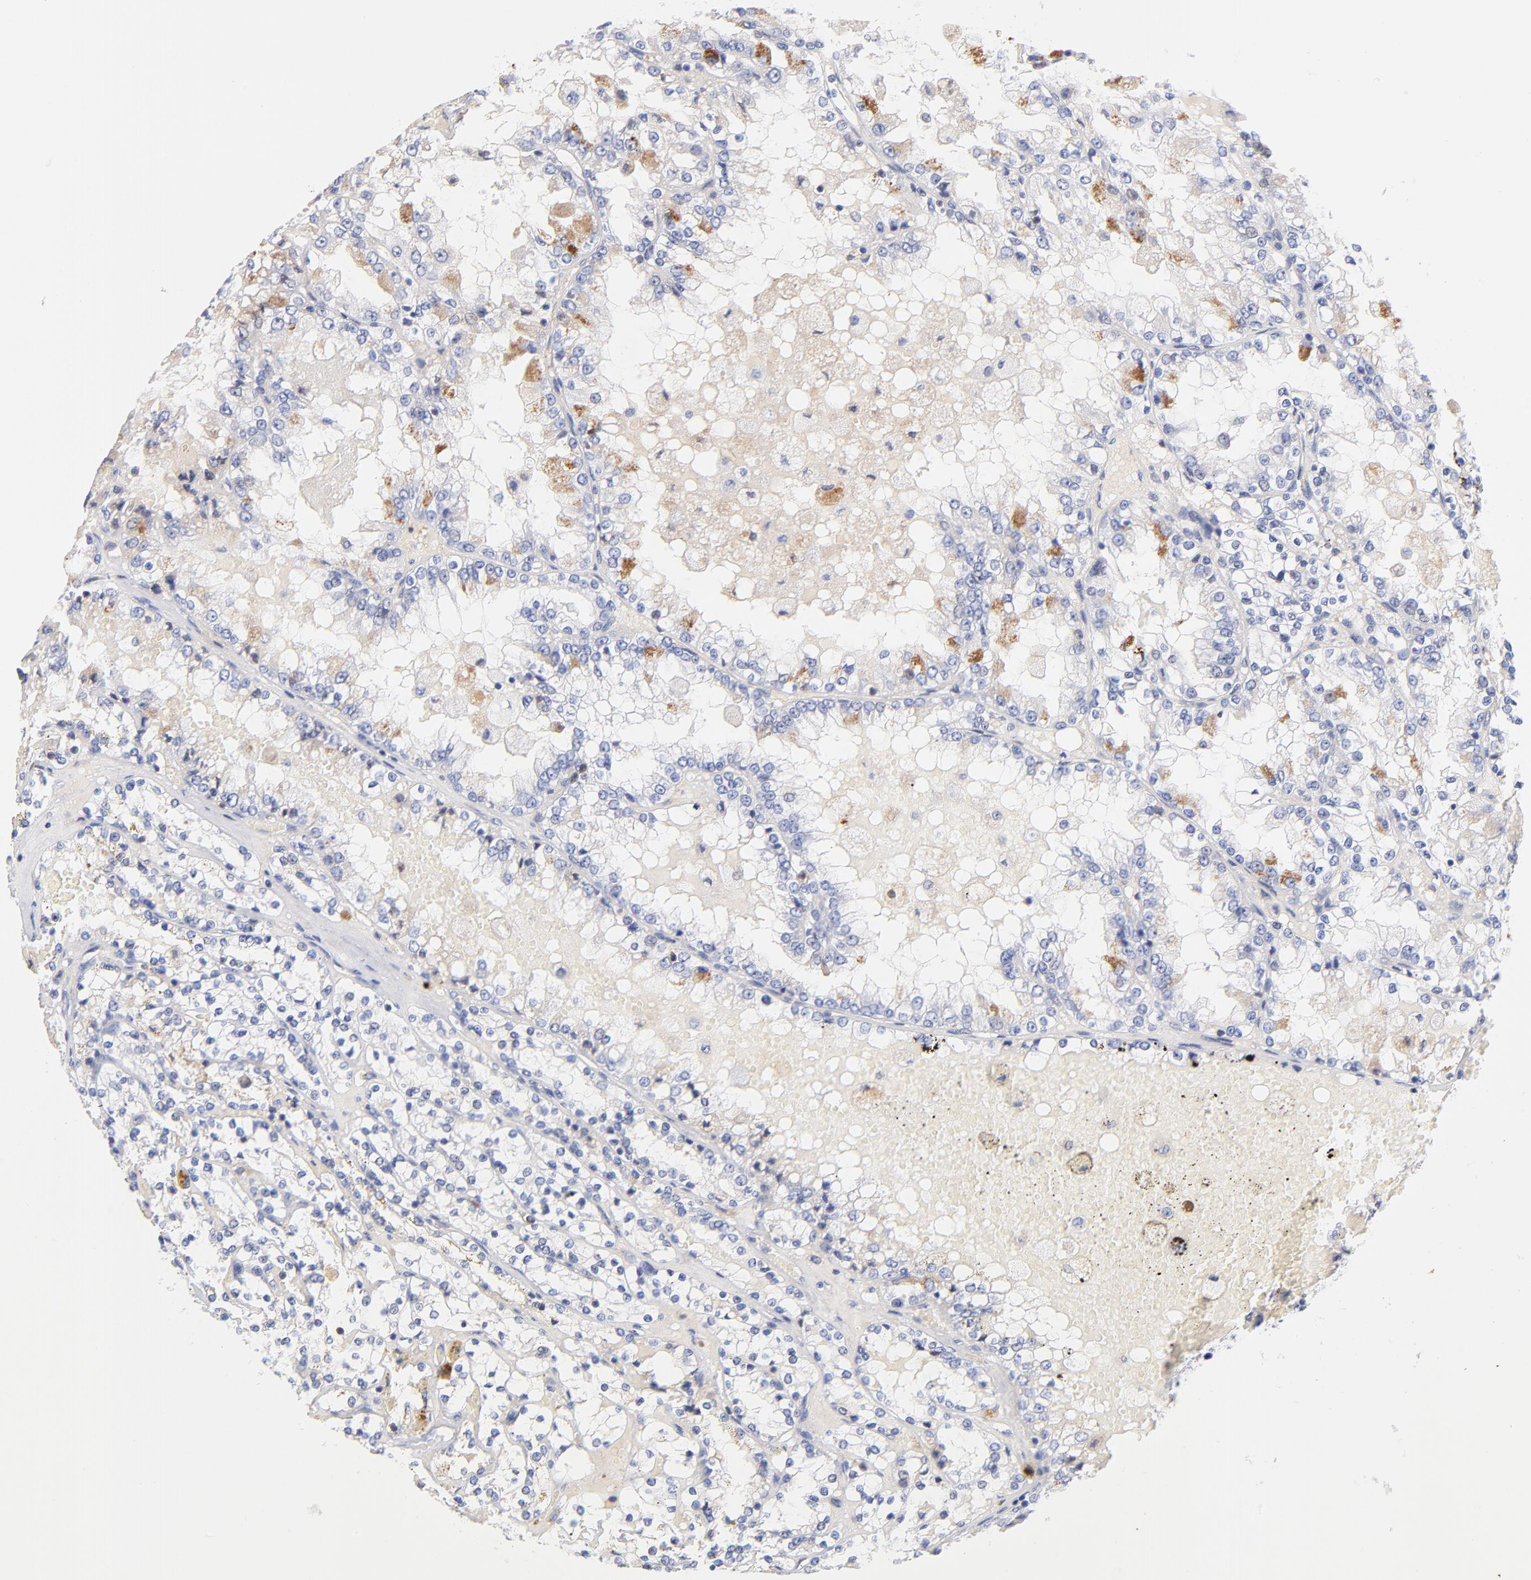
{"staining": {"intensity": "negative", "quantity": "none", "location": "none"}, "tissue": "renal cancer", "cell_type": "Tumor cells", "image_type": "cancer", "snomed": [{"axis": "morphology", "description": "Adenocarcinoma, NOS"}, {"axis": "topography", "description": "Kidney"}], "caption": "The IHC micrograph has no significant positivity in tumor cells of renal cancer (adenocarcinoma) tissue. Nuclei are stained in blue.", "gene": "KREMEN2", "patient": {"sex": "female", "age": 56}}